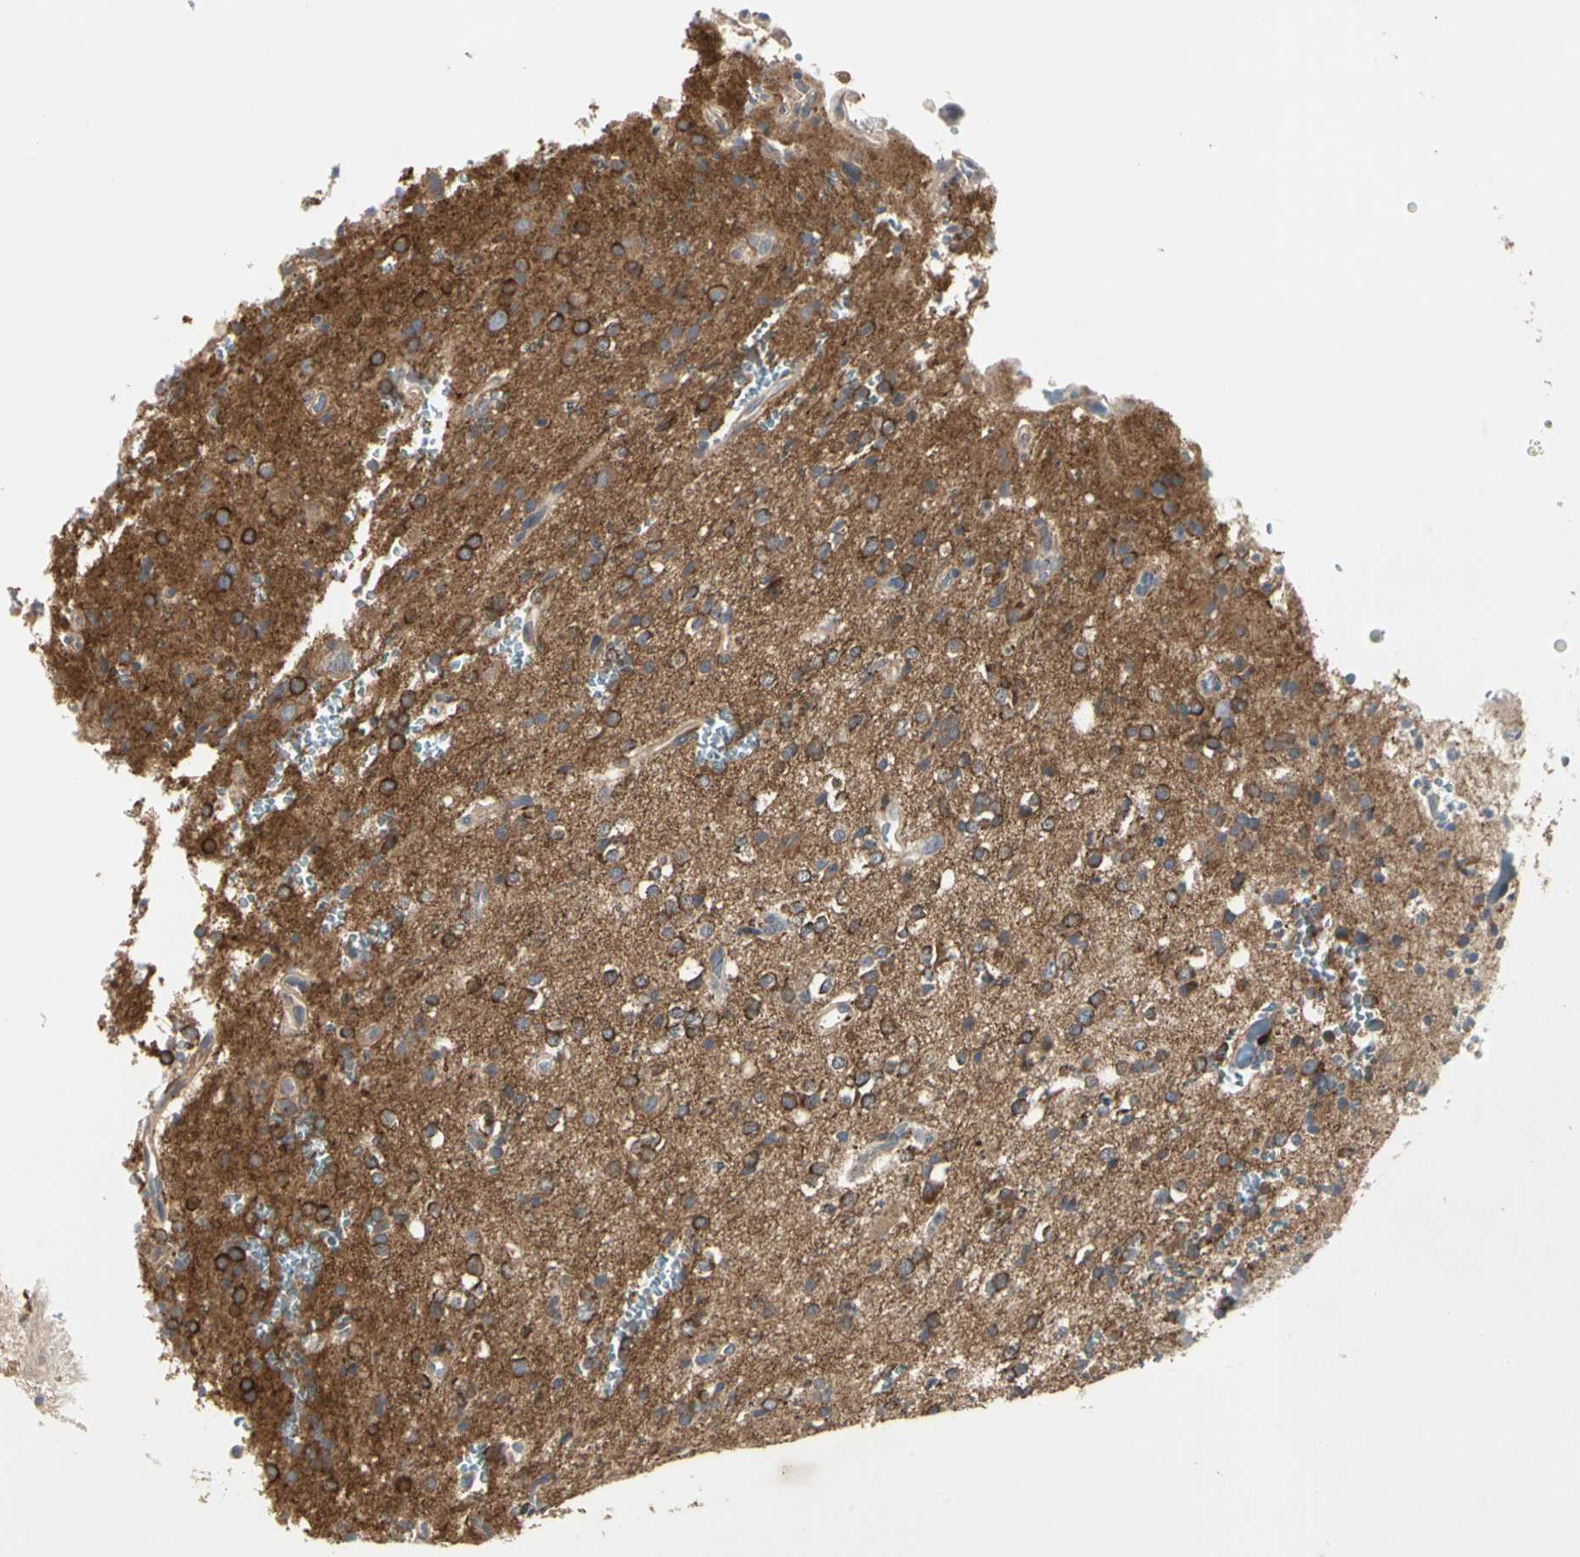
{"staining": {"intensity": "strong", "quantity": ">75%", "location": "cytoplasmic/membranous"}, "tissue": "glioma", "cell_type": "Tumor cells", "image_type": "cancer", "snomed": [{"axis": "morphology", "description": "Glioma, malignant, High grade"}, {"axis": "topography", "description": "Brain"}], "caption": "Human high-grade glioma (malignant) stained for a protein (brown) demonstrates strong cytoplasmic/membranous positive staining in approximately >75% of tumor cells.", "gene": "NAPG", "patient": {"sex": "male", "age": 47}}